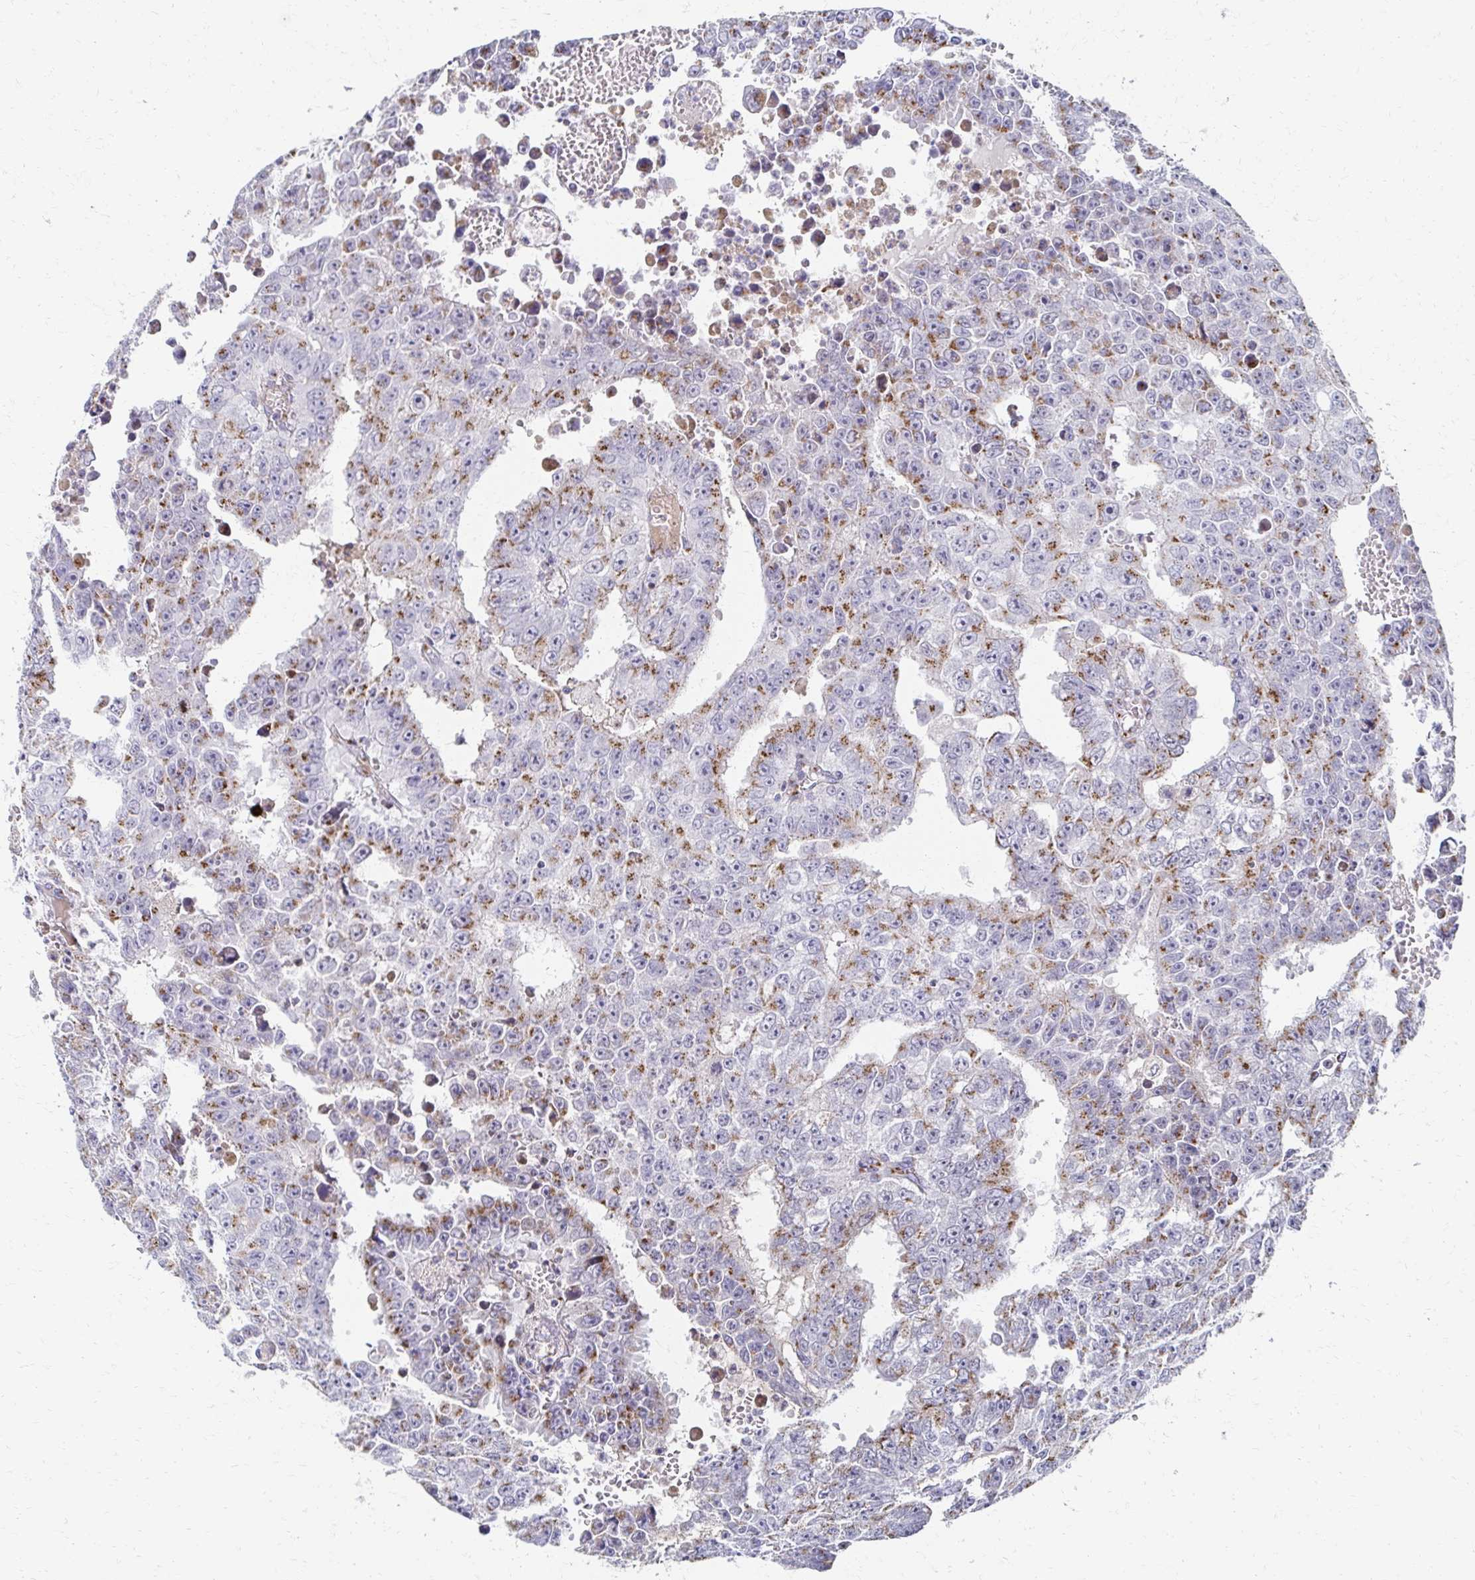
{"staining": {"intensity": "moderate", "quantity": "25%-75%", "location": "cytoplasmic/membranous"}, "tissue": "testis cancer", "cell_type": "Tumor cells", "image_type": "cancer", "snomed": [{"axis": "morphology", "description": "Carcinoma, Embryonal, NOS"}, {"axis": "morphology", "description": "Teratoma, malignant, NOS"}, {"axis": "topography", "description": "Testis"}], "caption": "Protein analysis of testis cancer (teratoma (malignant)) tissue demonstrates moderate cytoplasmic/membranous staining in about 25%-75% of tumor cells.", "gene": "TM9SF1", "patient": {"sex": "male", "age": 24}}